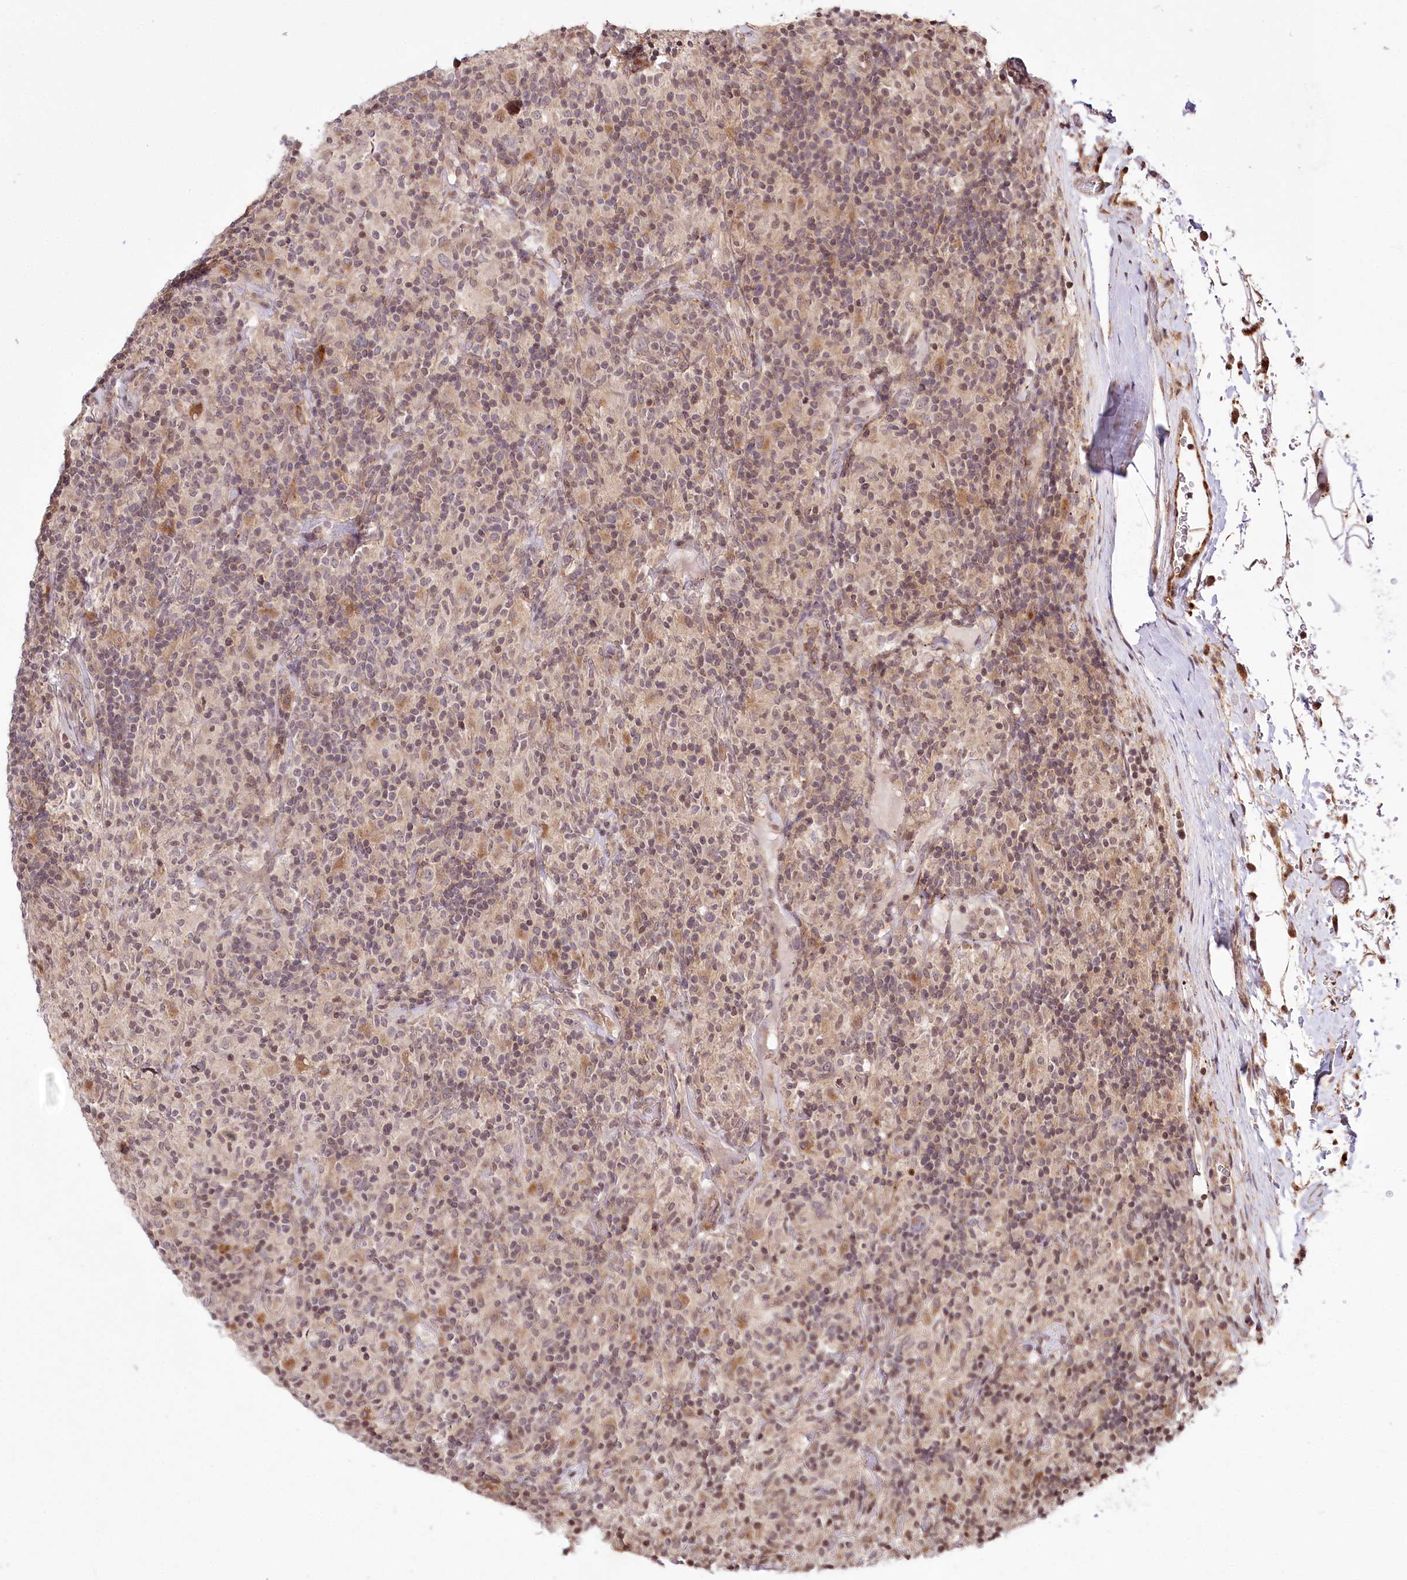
{"staining": {"intensity": "moderate", "quantity": ">75%", "location": "cytoplasmic/membranous"}, "tissue": "lymphoma", "cell_type": "Tumor cells", "image_type": "cancer", "snomed": [{"axis": "morphology", "description": "Hodgkin's disease, NOS"}, {"axis": "topography", "description": "Lymph node"}], "caption": "DAB (3,3'-diaminobenzidine) immunohistochemical staining of lymphoma shows moderate cytoplasmic/membranous protein expression in about >75% of tumor cells. (DAB (3,3'-diaminobenzidine) = brown stain, brightfield microscopy at high magnification).", "gene": "HOXC8", "patient": {"sex": "male", "age": 70}}